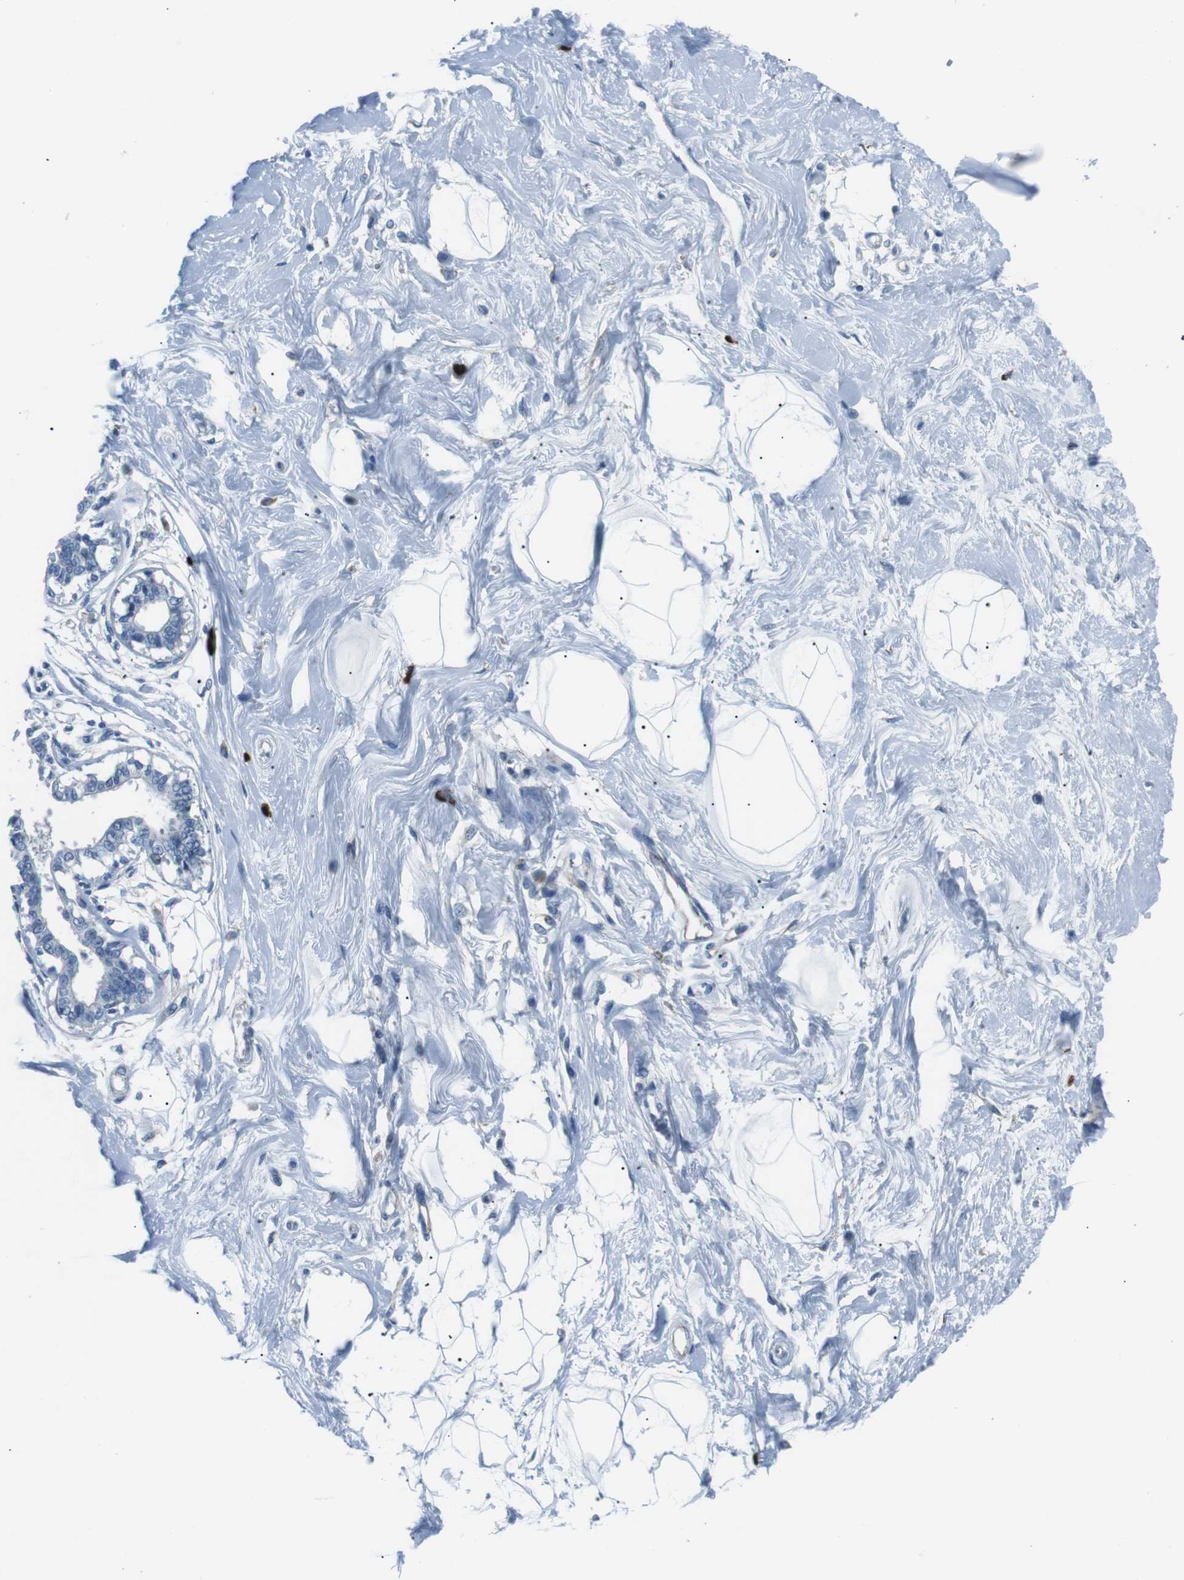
{"staining": {"intensity": "negative", "quantity": "none", "location": "none"}, "tissue": "breast", "cell_type": "Adipocytes", "image_type": "normal", "snomed": [{"axis": "morphology", "description": "Normal tissue, NOS"}, {"axis": "topography", "description": "Breast"}], "caption": "DAB (3,3'-diaminobenzidine) immunohistochemical staining of unremarkable breast reveals no significant staining in adipocytes. (DAB immunohistochemistry (IHC) with hematoxylin counter stain).", "gene": "CSF2RA", "patient": {"sex": "female", "age": 27}}